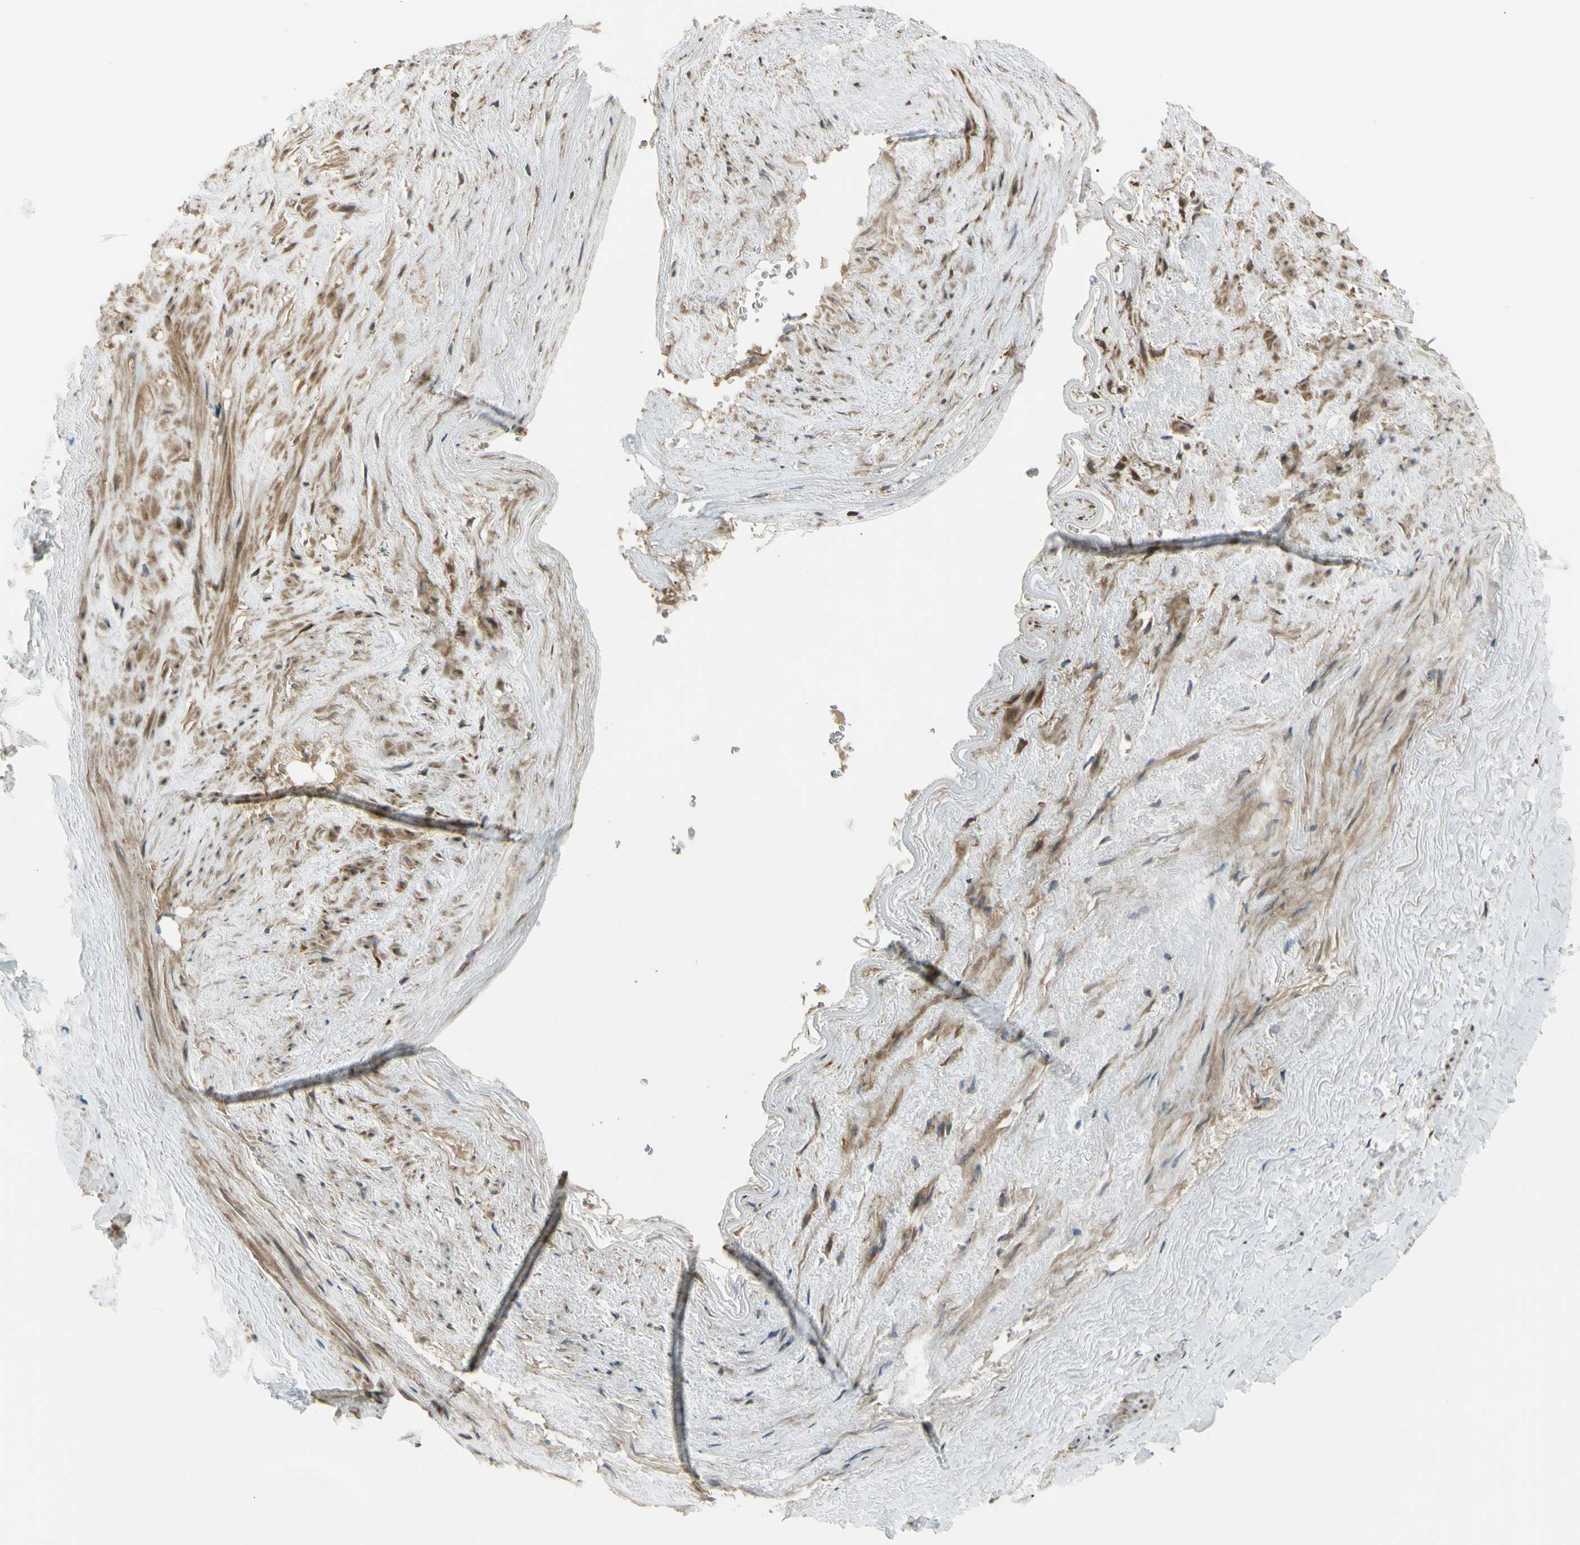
{"staining": {"intensity": "moderate", "quantity": ">75%", "location": "cytoplasmic/membranous"}, "tissue": "adipose tissue", "cell_type": "Adipocytes", "image_type": "normal", "snomed": [{"axis": "morphology", "description": "Normal tissue, NOS"}, {"axis": "topography", "description": "Peripheral nerve tissue"}], "caption": "IHC histopathology image of unremarkable adipose tissue: human adipose tissue stained using immunohistochemistry (IHC) shows medium levels of moderate protein expression localized specifically in the cytoplasmic/membranous of adipocytes, appearing as a cytoplasmic/membranous brown color.", "gene": "FLII", "patient": {"sex": "male", "age": 70}}